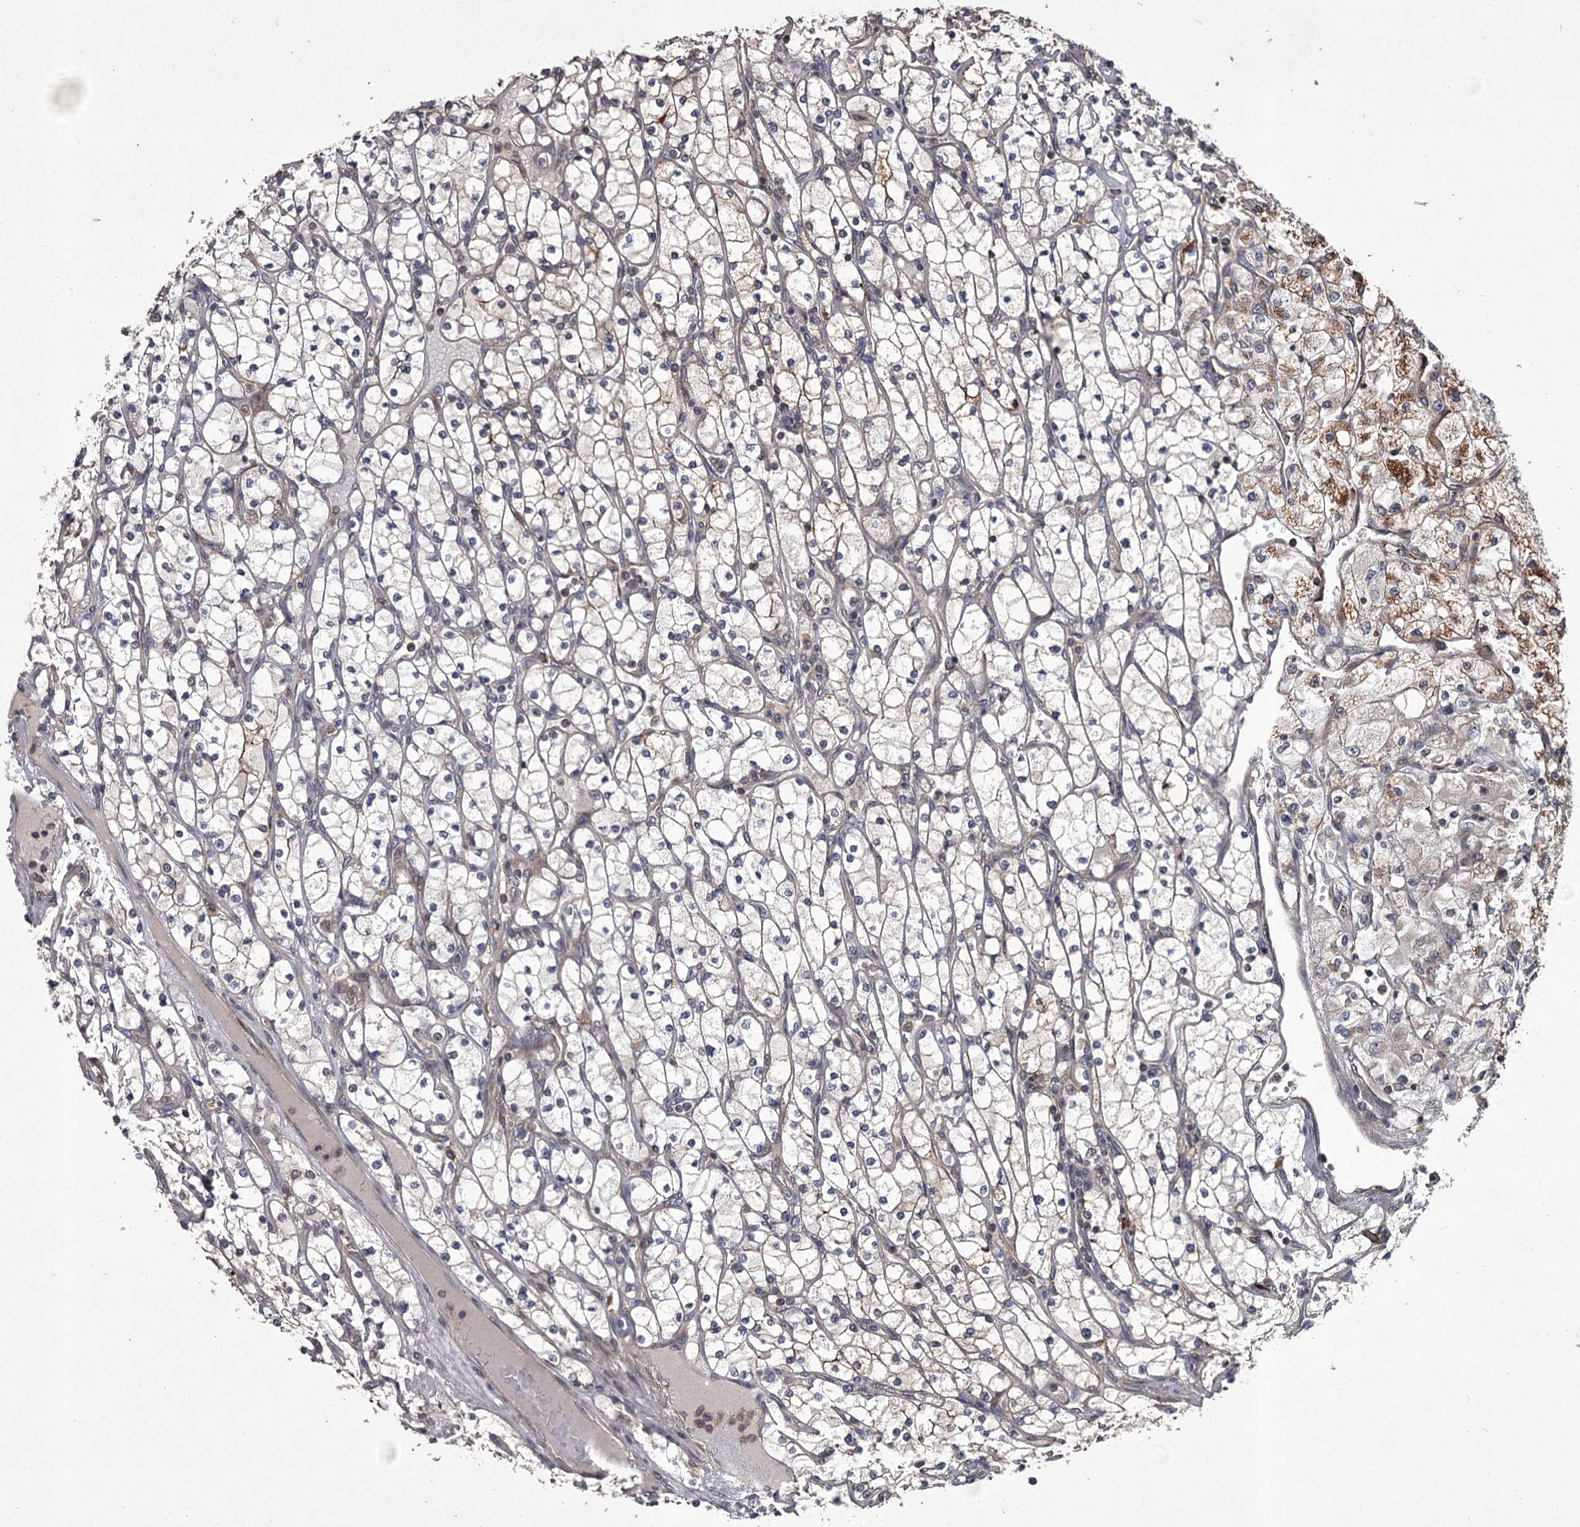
{"staining": {"intensity": "weak", "quantity": "<25%", "location": "cytoplasmic/membranous"}, "tissue": "renal cancer", "cell_type": "Tumor cells", "image_type": "cancer", "snomed": [{"axis": "morphology", "description": "Adenocarcinoma, NOS"}, {"axis": "topography", "description": "Kidney"}], "caption": "The micrograph displays no staining of tumor cells in renal cancer.", "gene": "UNC93B1", "patient": {"sex": "male", "age": 80}}